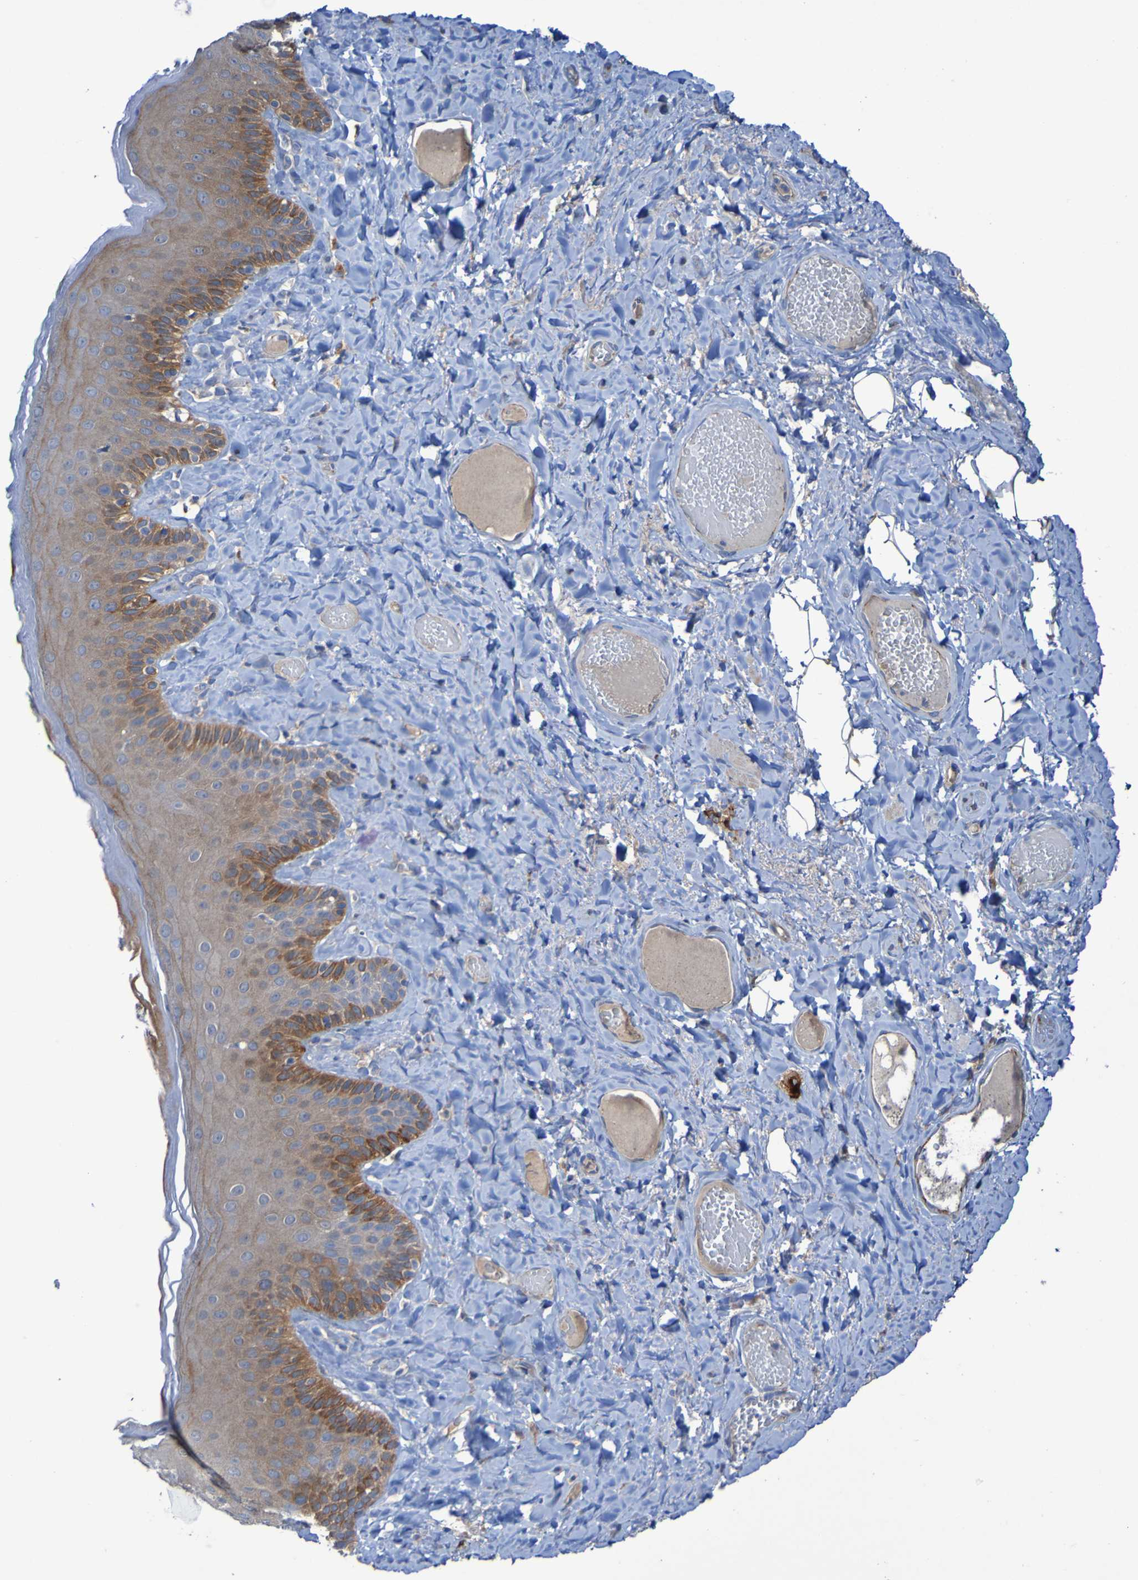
{"staining": {"intensity": "moderate", "quantity": ">75%", "location": "cytoplasmic/membranous"}, "tissue": "skin", "cell_type": "Epidermal cells", "image_type": "normal", "snomed": [{"axis": "morphology", "description": "Normal tissue, NOS"}, {"axis": "topography", "description": "Anal"}], "caption": "Brown immunohistochemical staining in normal human skin reveals moderate cytoplasmic/membranous staining in about >75% of epidermal cells. (Stains: DAB in brown, nuclei in blue, Microscopy: brightfield microscopy at high magnification).", "gene": "ARHGEF16", "patient": {"sex": "male", "age": 69}}